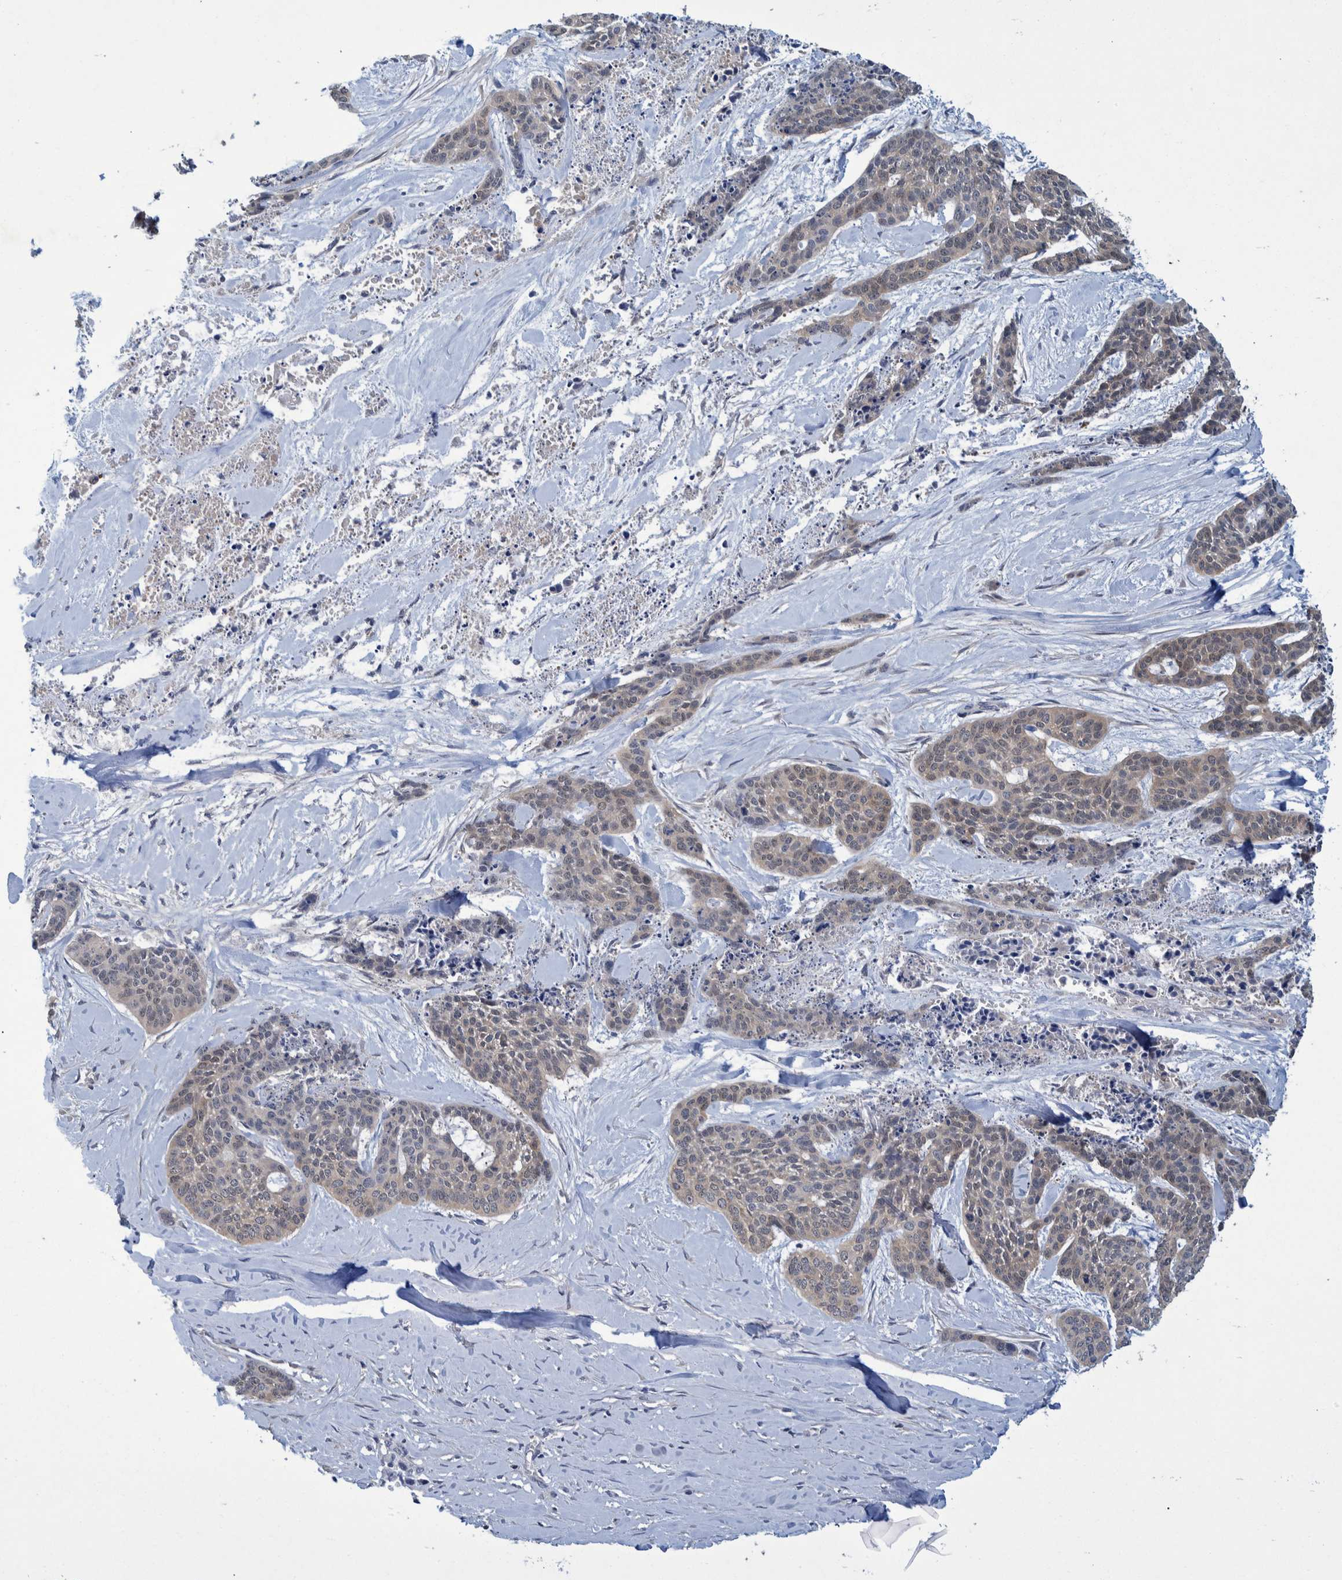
{"staining": {"intensity": "negative", "quantity": "none", "location": "none"}, "tissue": "skin cancer", "cell_type": "Tumor cells", "image_type": "cancer", "snomed": [{"axis": "morphology", "description": "Basal cell carcinoma"}, {"axis": "topography", "description": "Skin"}], "caption": "This is a image of IHC staining of skin cancer, which shows no positivity in tumor cells.", "gene": "PCYT2", "patient": {"sex": "female", "age": 64}}